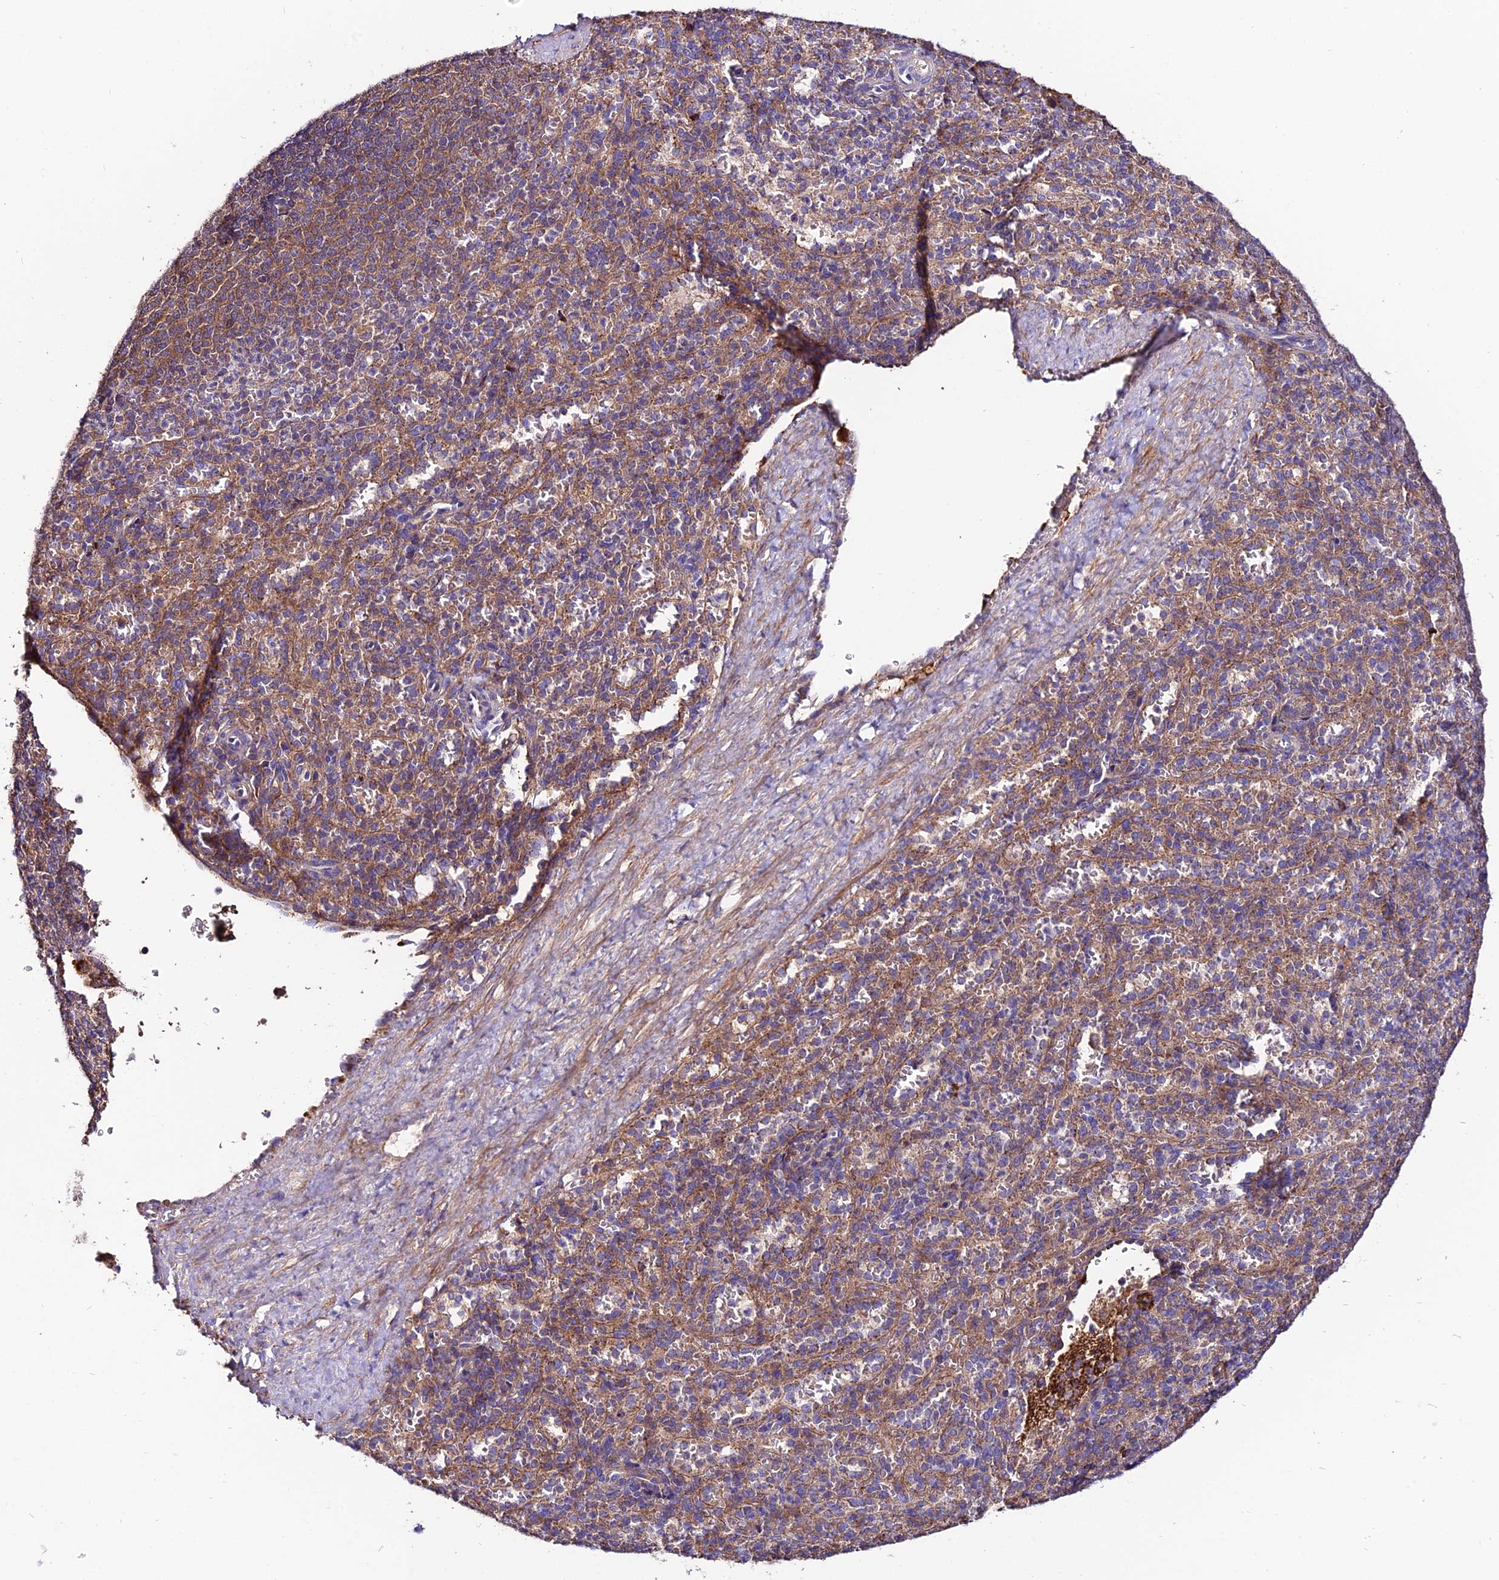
{"staining": {"intensity": "moderate", "quantity": "25%-75%", "location": "cytoplasmic/membranous"}, "tissue": "spleen", "cell_type": "Cells in red pulp", "image_type": "normal", "snomed": [{"axis": "morphology", "description": "Normal tissue, NOS"}, {"axis": "topography", "description": "Spleen"}], "caption": "The image exhibits staining of unremarkable spleen, revealing moderate cytoplasmic/membranous protein expression (brown color) within cells in red pulp.", "gene": "PYM1", "patient": {"sex": "female", "age": 21}}